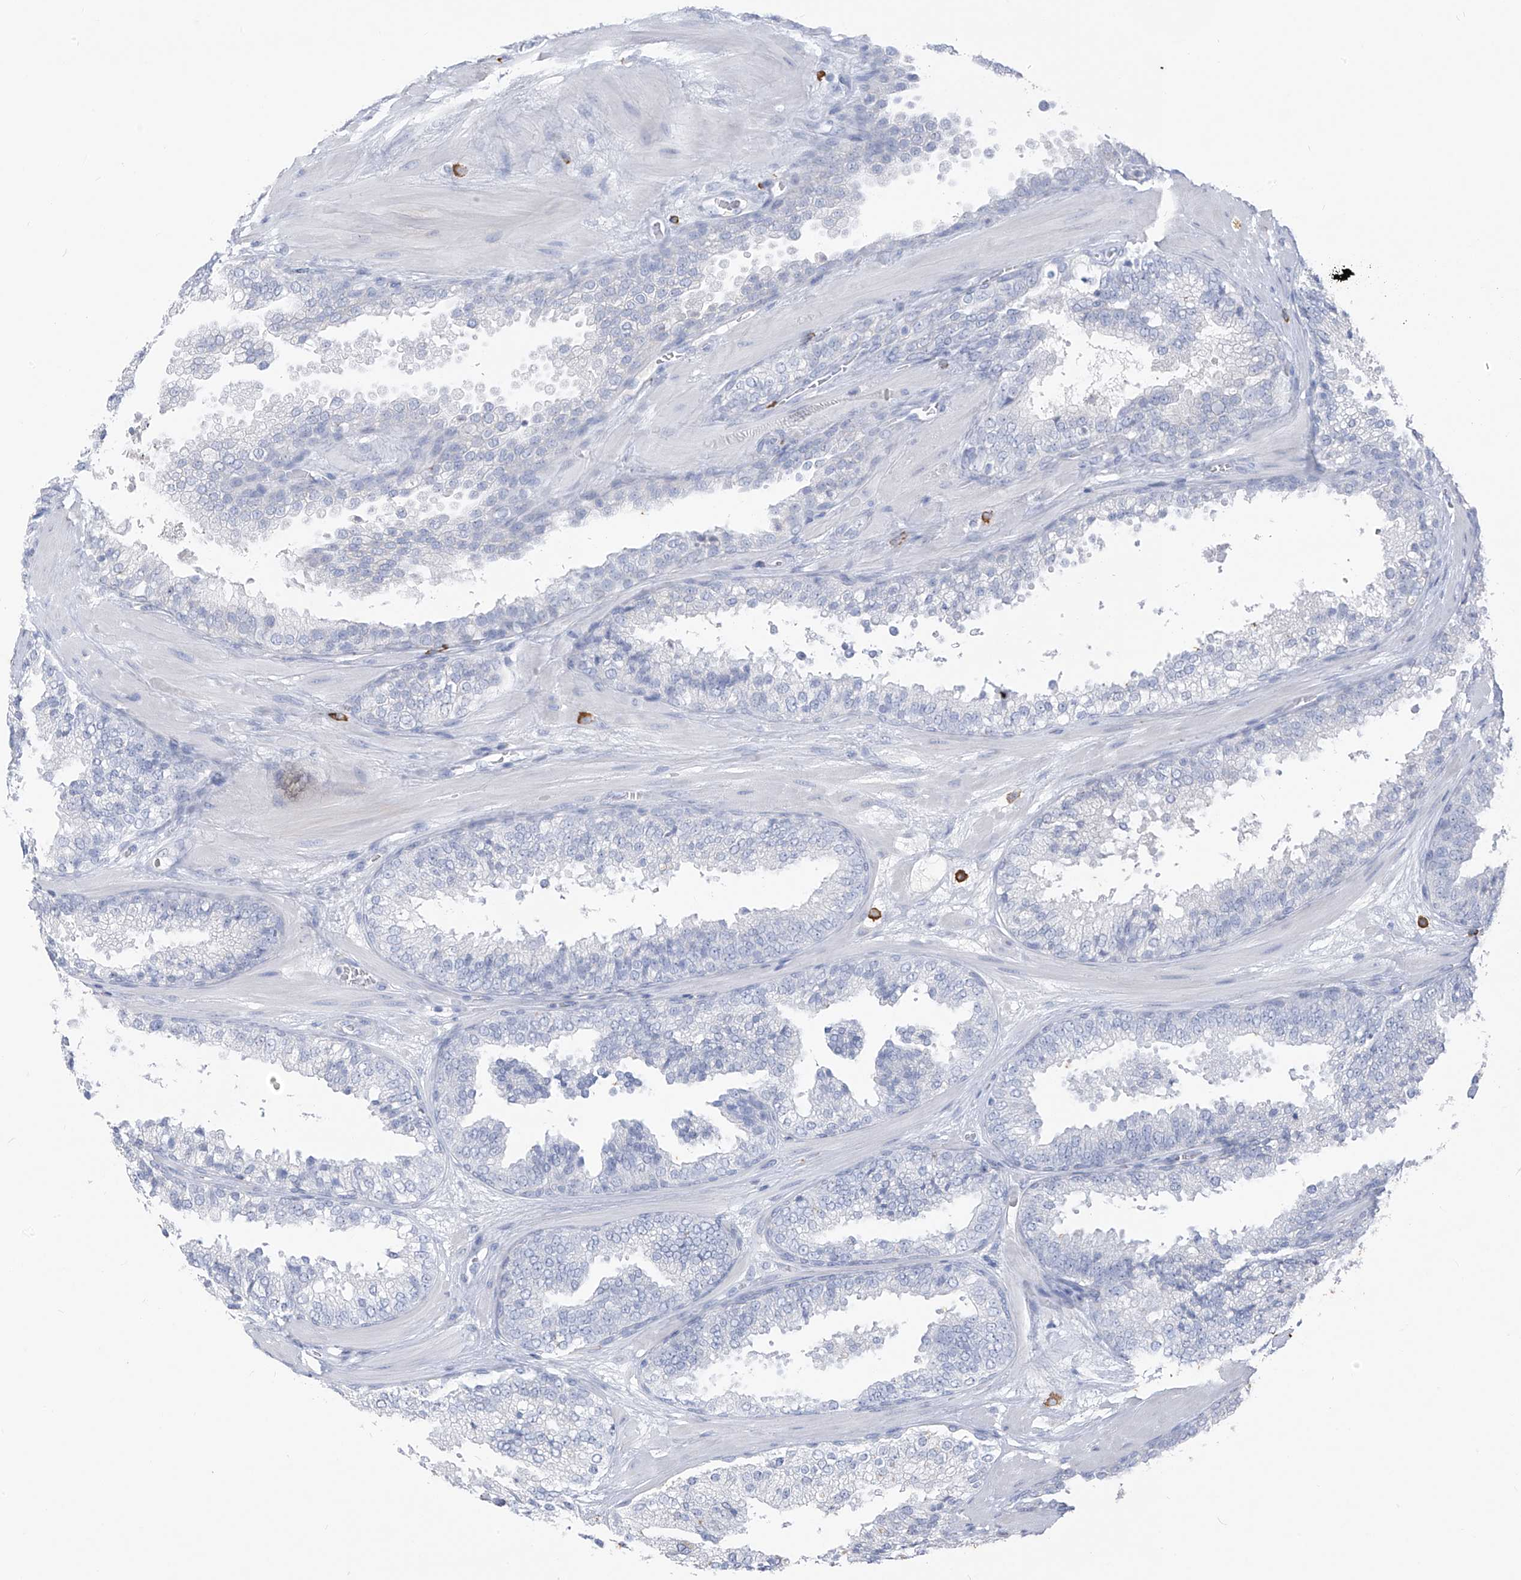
{"staining": {"intensity": "negative", "quantity": "none", "location": "none"}, "tissue": "prostate cancer", "cell_type": "Tumor cells", "image_type": "cancer", "snomed": [{"axis": "morphology", "description": "Adenocarcinoma, High grade"}, {"axis": "topography", "description": "Prostate"}], "caption": "Tumor cells show no significant positivity in prostate cancer.", "gene": "CX3CR1", "patient": {"sex": "male", "age": 65}}